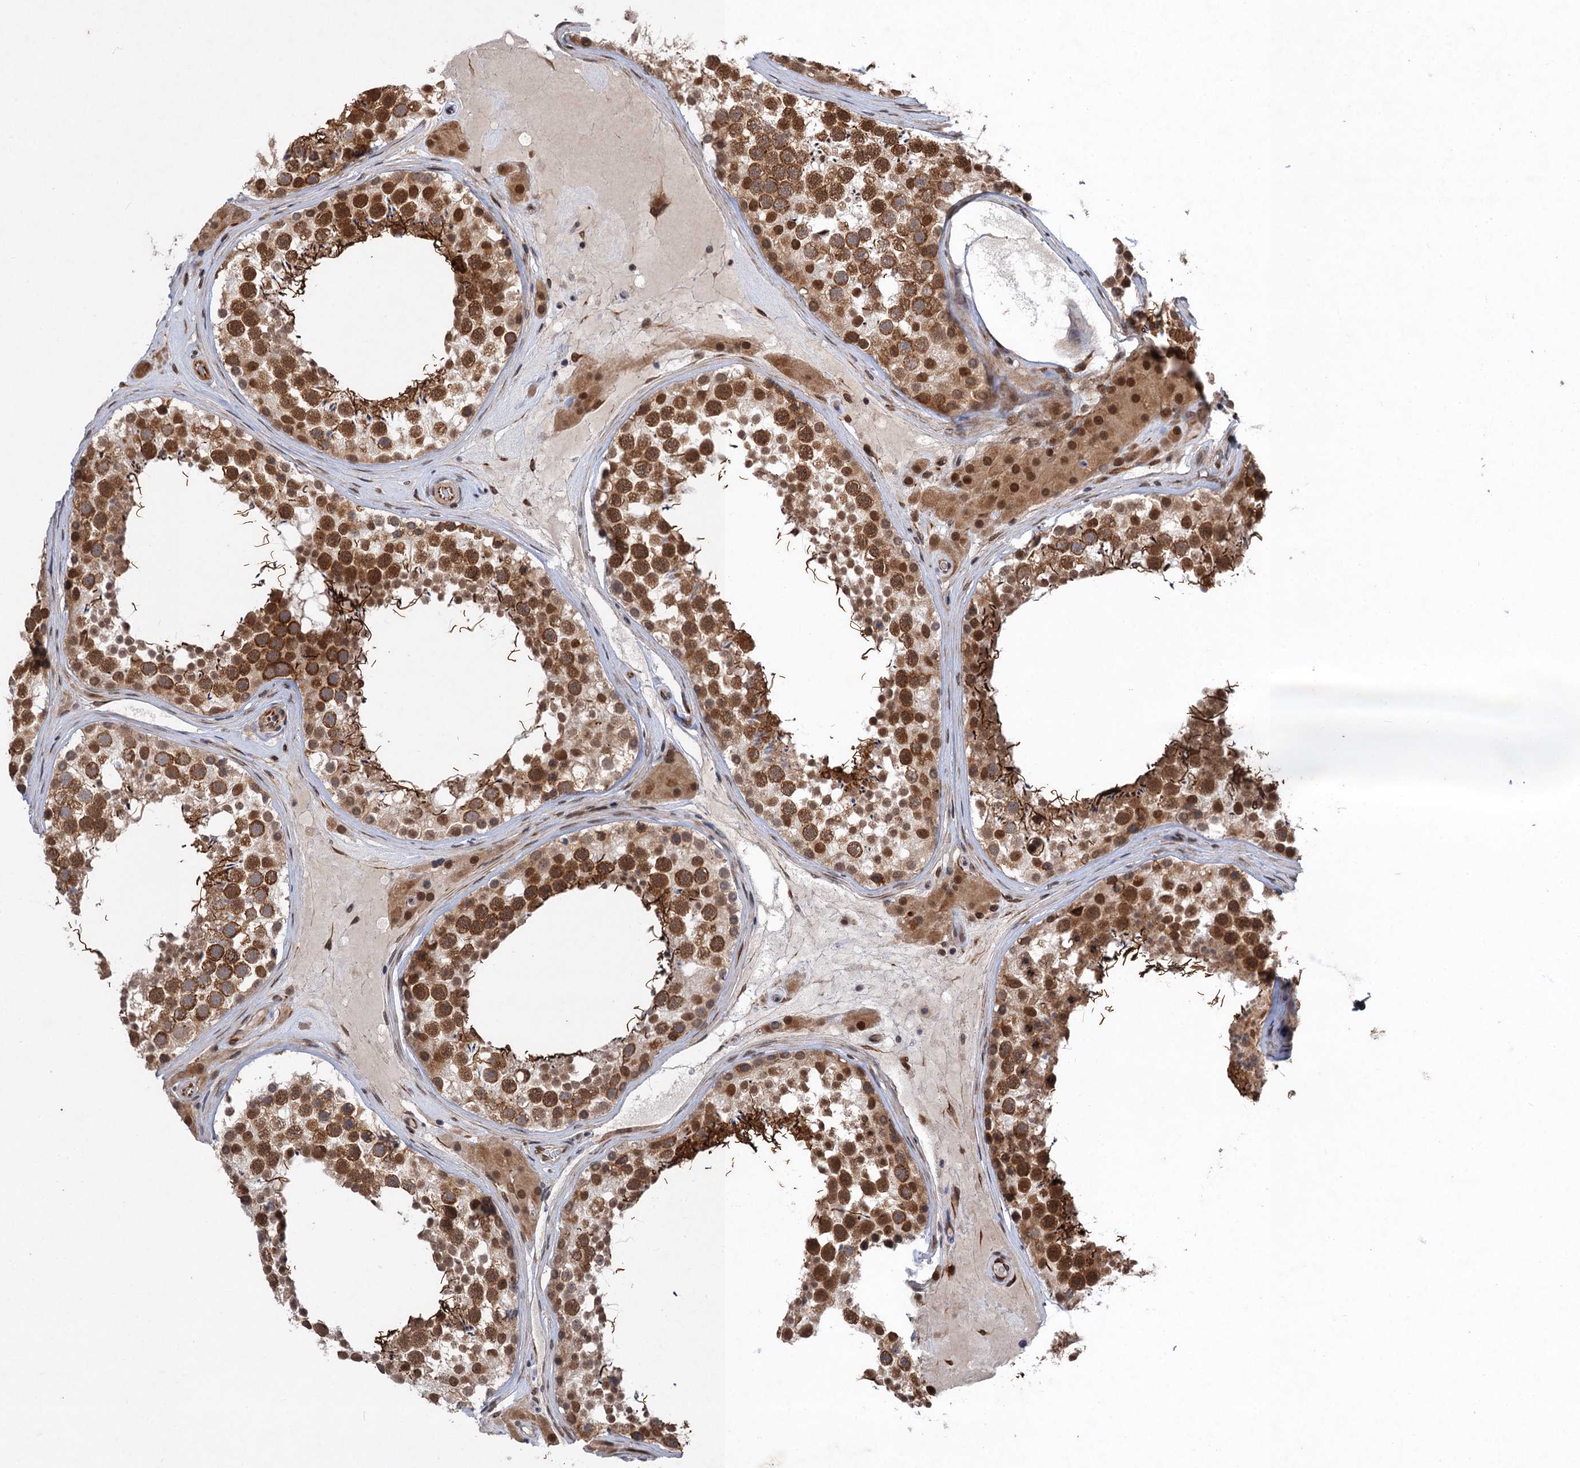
{"staining": {"intensity": "moderate", "quantity": ">75%", "location": "cytoplasmic/membranous"}, "tissue": "testis", "cell_type": "Cells in seminiferous ducts", "image_type": "normal", "snomed": [{"axis": "morphology", "description": "Normal tissue, NOS"}, {"axis": "topography", "description": "Testis"}], "caption": "Testis was stained to show a protein in brown. There is medium levels of moderate cytoplasmic/membranous expression in about >75% of cells in seminiferous ducts. (DAB IHC with brightfield microscopy, high magnification).", "gene": "TTC31", "patient": {"sex": "male", "age": 46}}